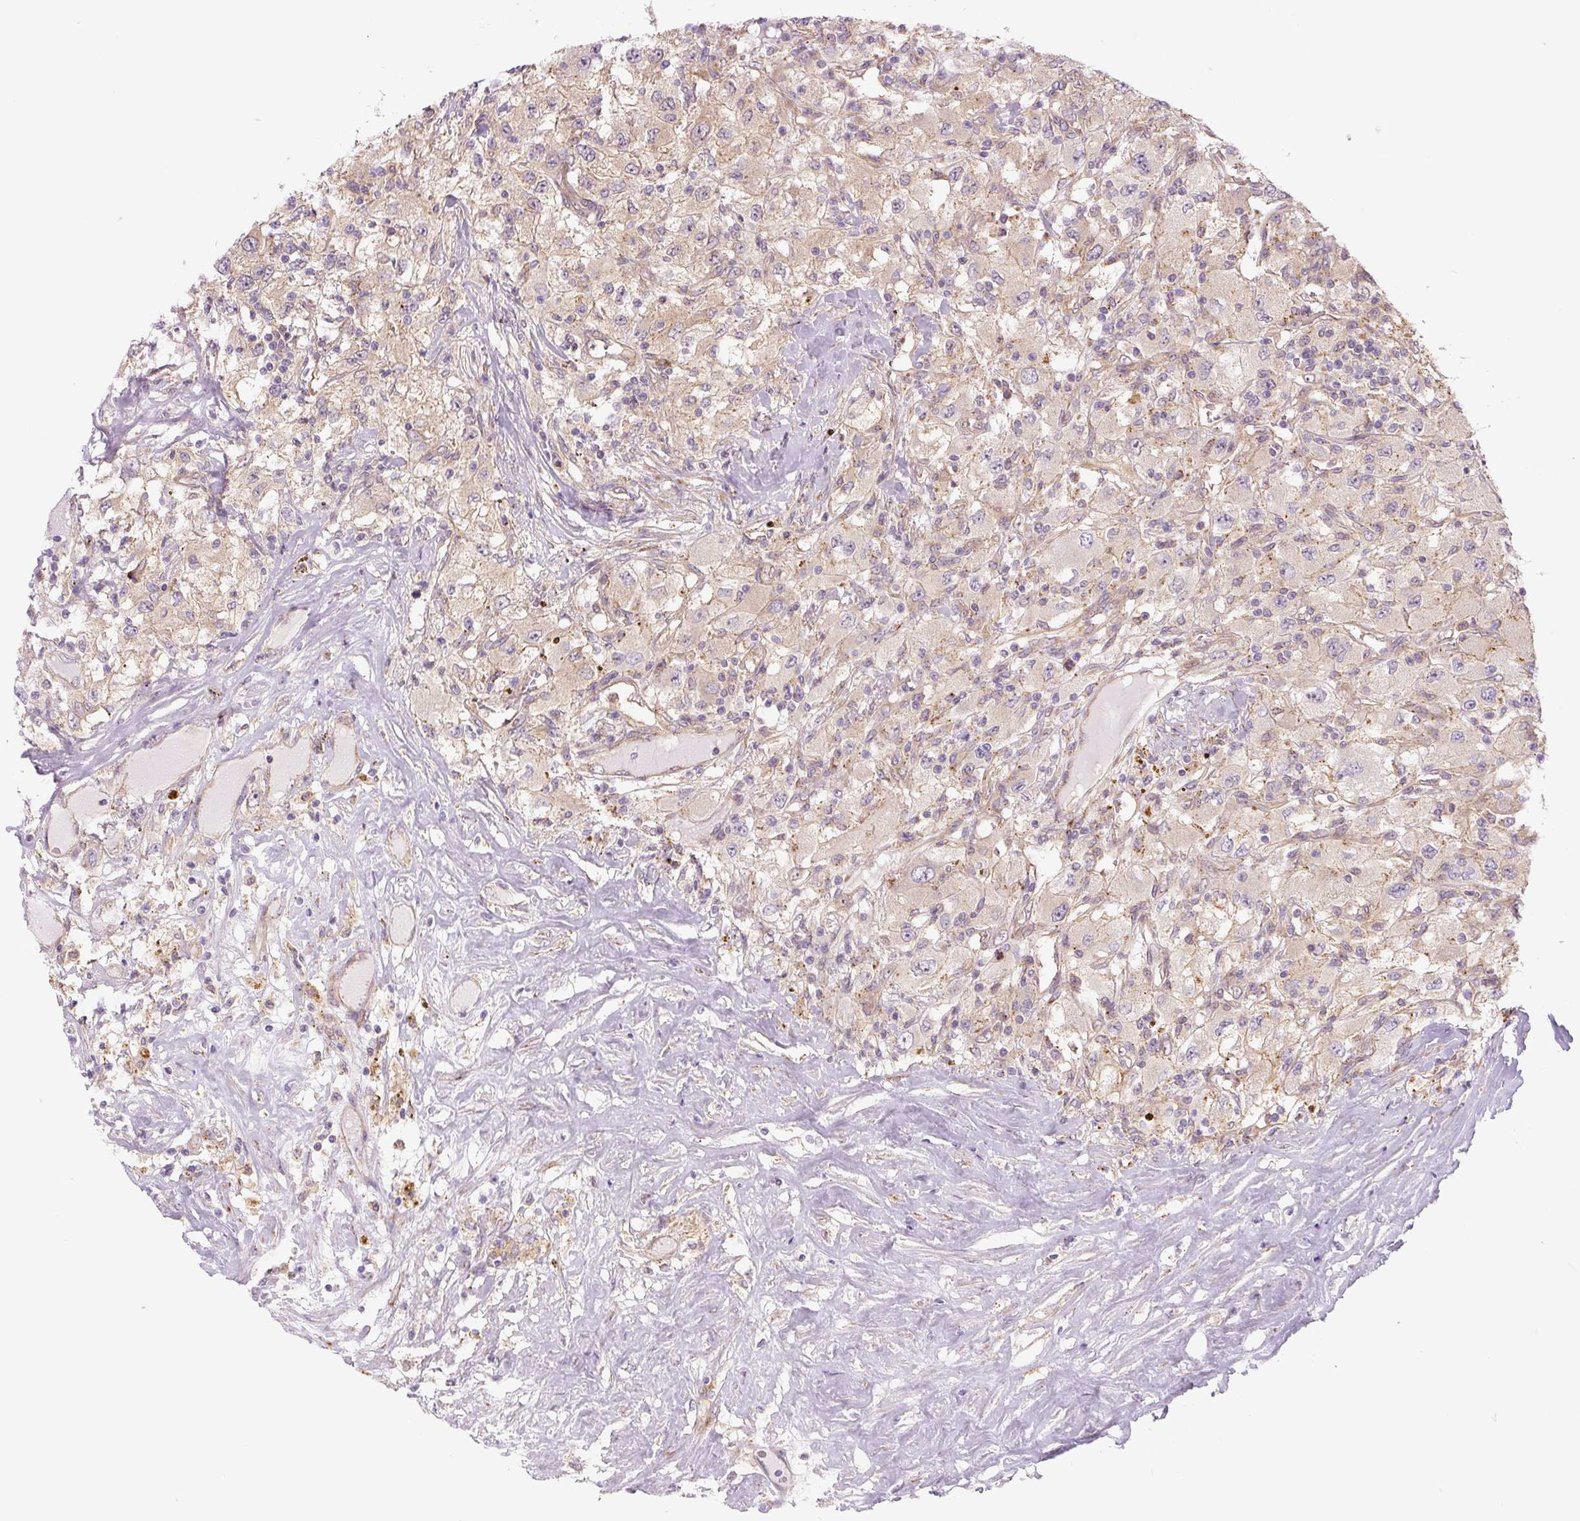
{"staining": {"intensity": "weak", "quantity": "<25%", "location": "cytoplasmic/membranous"}, "tissue": "renal cancer", "cell_type": "Tumor cells", "image_type": "cancer", "snomed": [{"axis": "morphology", "description": "Adenocarcinoma, NOS"}, {"axis": "topography", "description": "Kidney"}], "caption": "Tumor cells show no significant protein staining in adenocarcinoma (renal).", "gene": "ZSWIM7", "patient": {"sex": "female", "age": 67}}